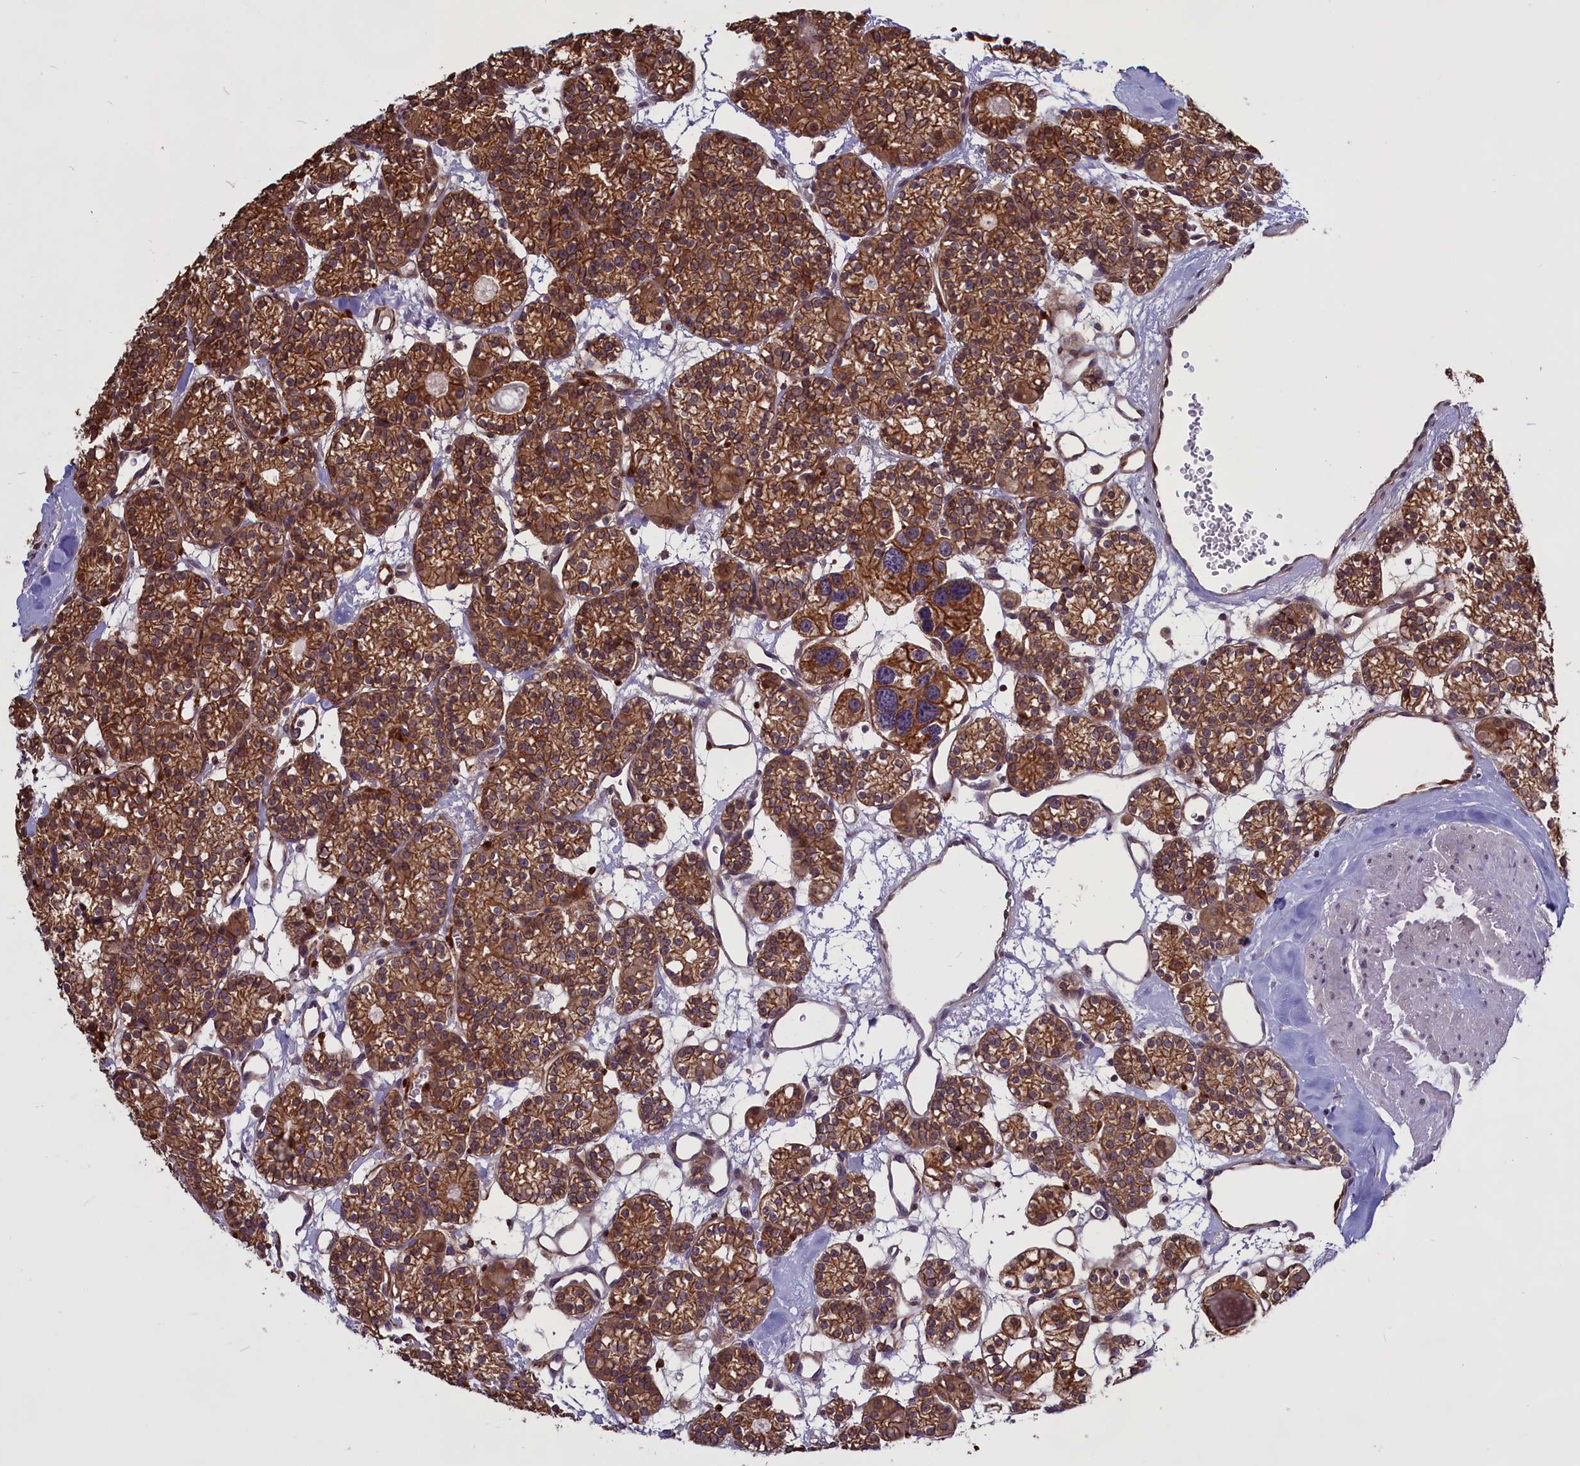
{"staining": {"intensity": "strong", "quantity": ">75%", "location": "cytoplasmic/membranous"}, "tissue": "parathyroid gland", "cell_type": "Glandular cells", "image_type": "normal", "snomed": [{"axis": "morphology", "description": "Normal tissue, NOS"}, {"axis": "topography", "description": "Parathyroid gland"}], "caption": "A brown stain labels strong cytoplasmic/membranous positivity of a protein in glandular cells of normal human parathyroid gland.", "gene": "DENND1B", "patient": {"sex": "female", "age": 64}}